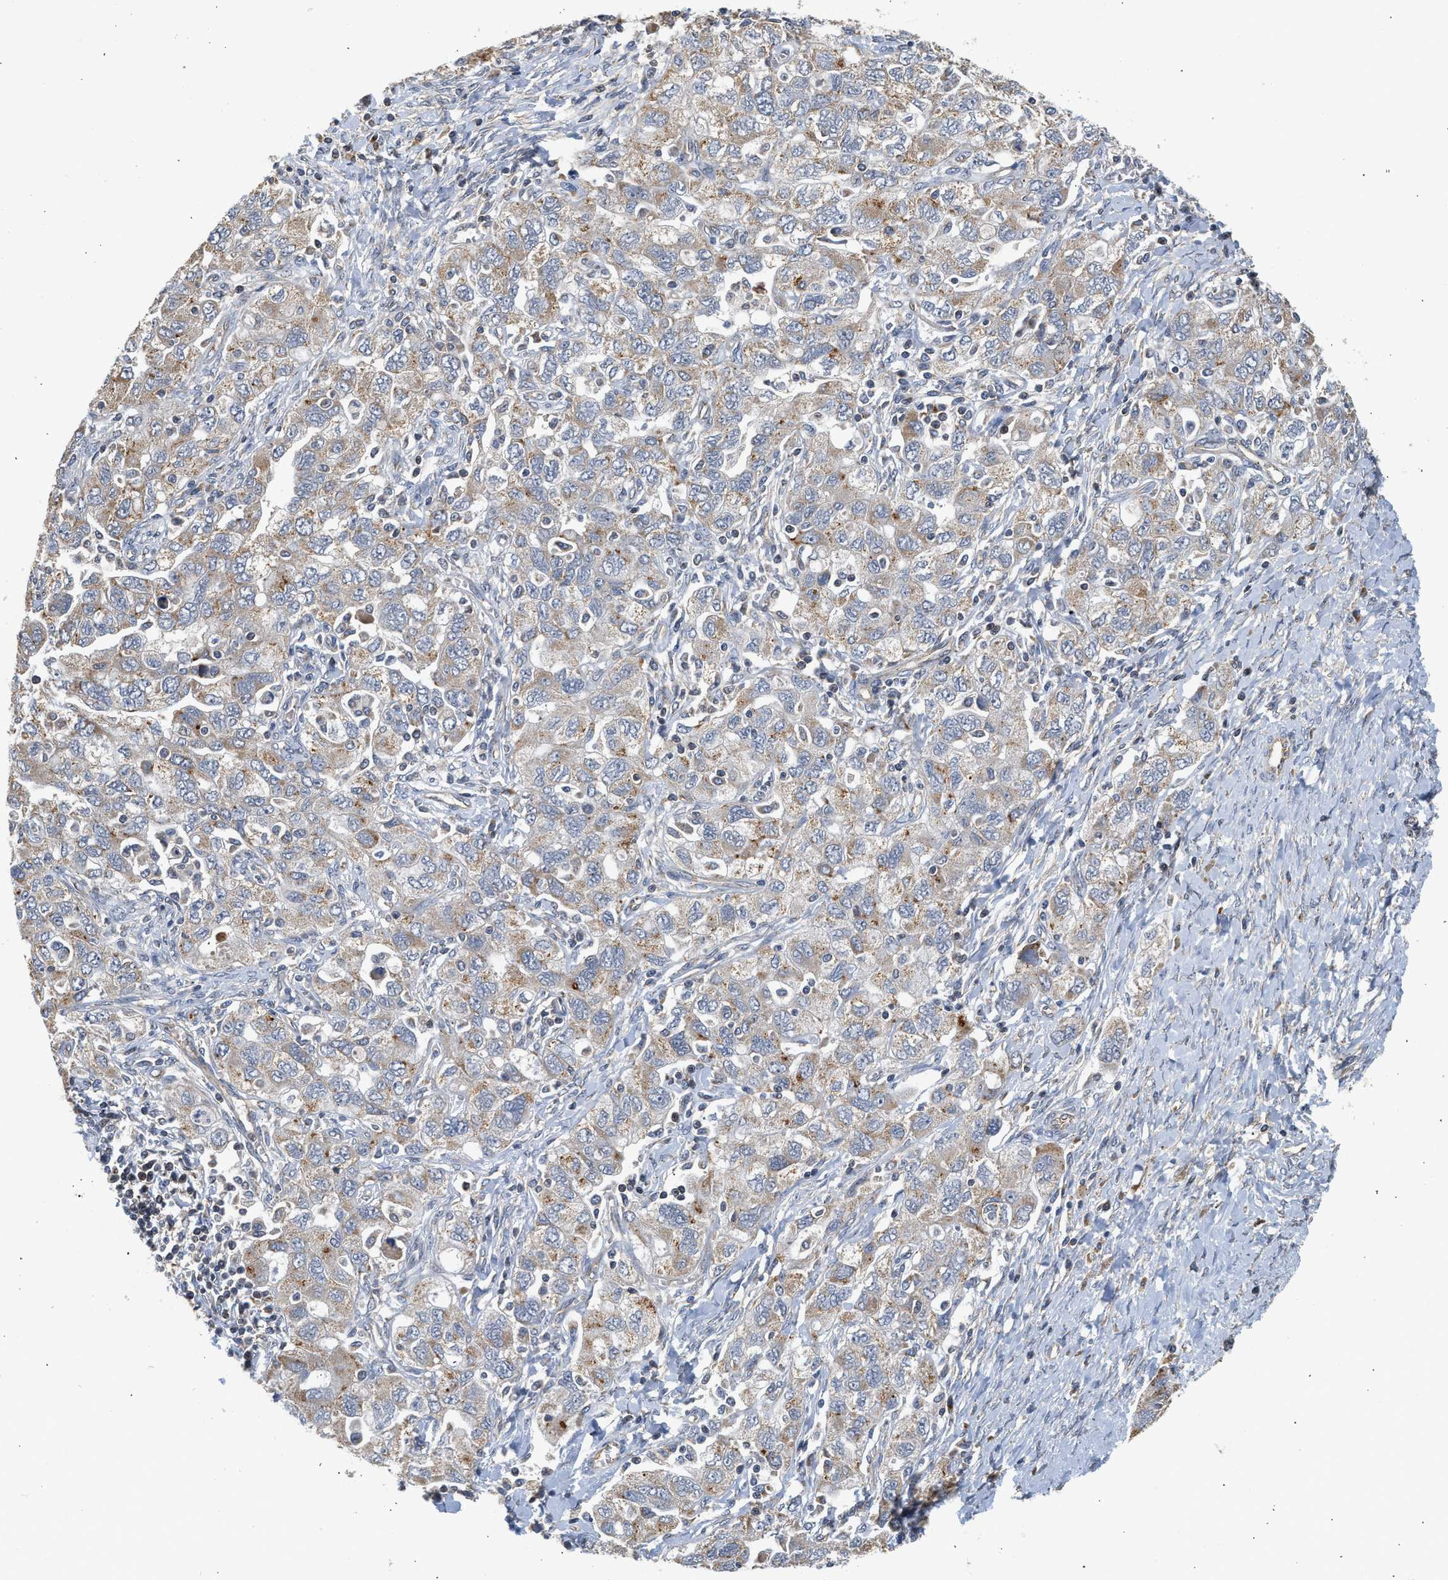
{"staining": {"intensity": "weak", "quantity": ">75%", "location": "cytoplasmic/membranous"}, "tissue": "ovarian cancer", "cell_type": "Tumor cells", "image_type": "cancer", "snomed": [{"axis": "morphology", "description": "Carcinoma, NOS"}, {"axis": "morphology", "description": "Cystadenocarcinoma, serous, NOS"}, {"axis": "topography", "description": "Ovary"}], "caption": "Immunohistochemistry photomicrograph of ovarian serous cystadenocarcinoma stained for a protein (brown), which demonstrates low levels of weak cytoplasmic/membranous staining in about >75% of tumor cells.", "gene": "PIM1", "patient": {"sex": "female", "age": 69}}